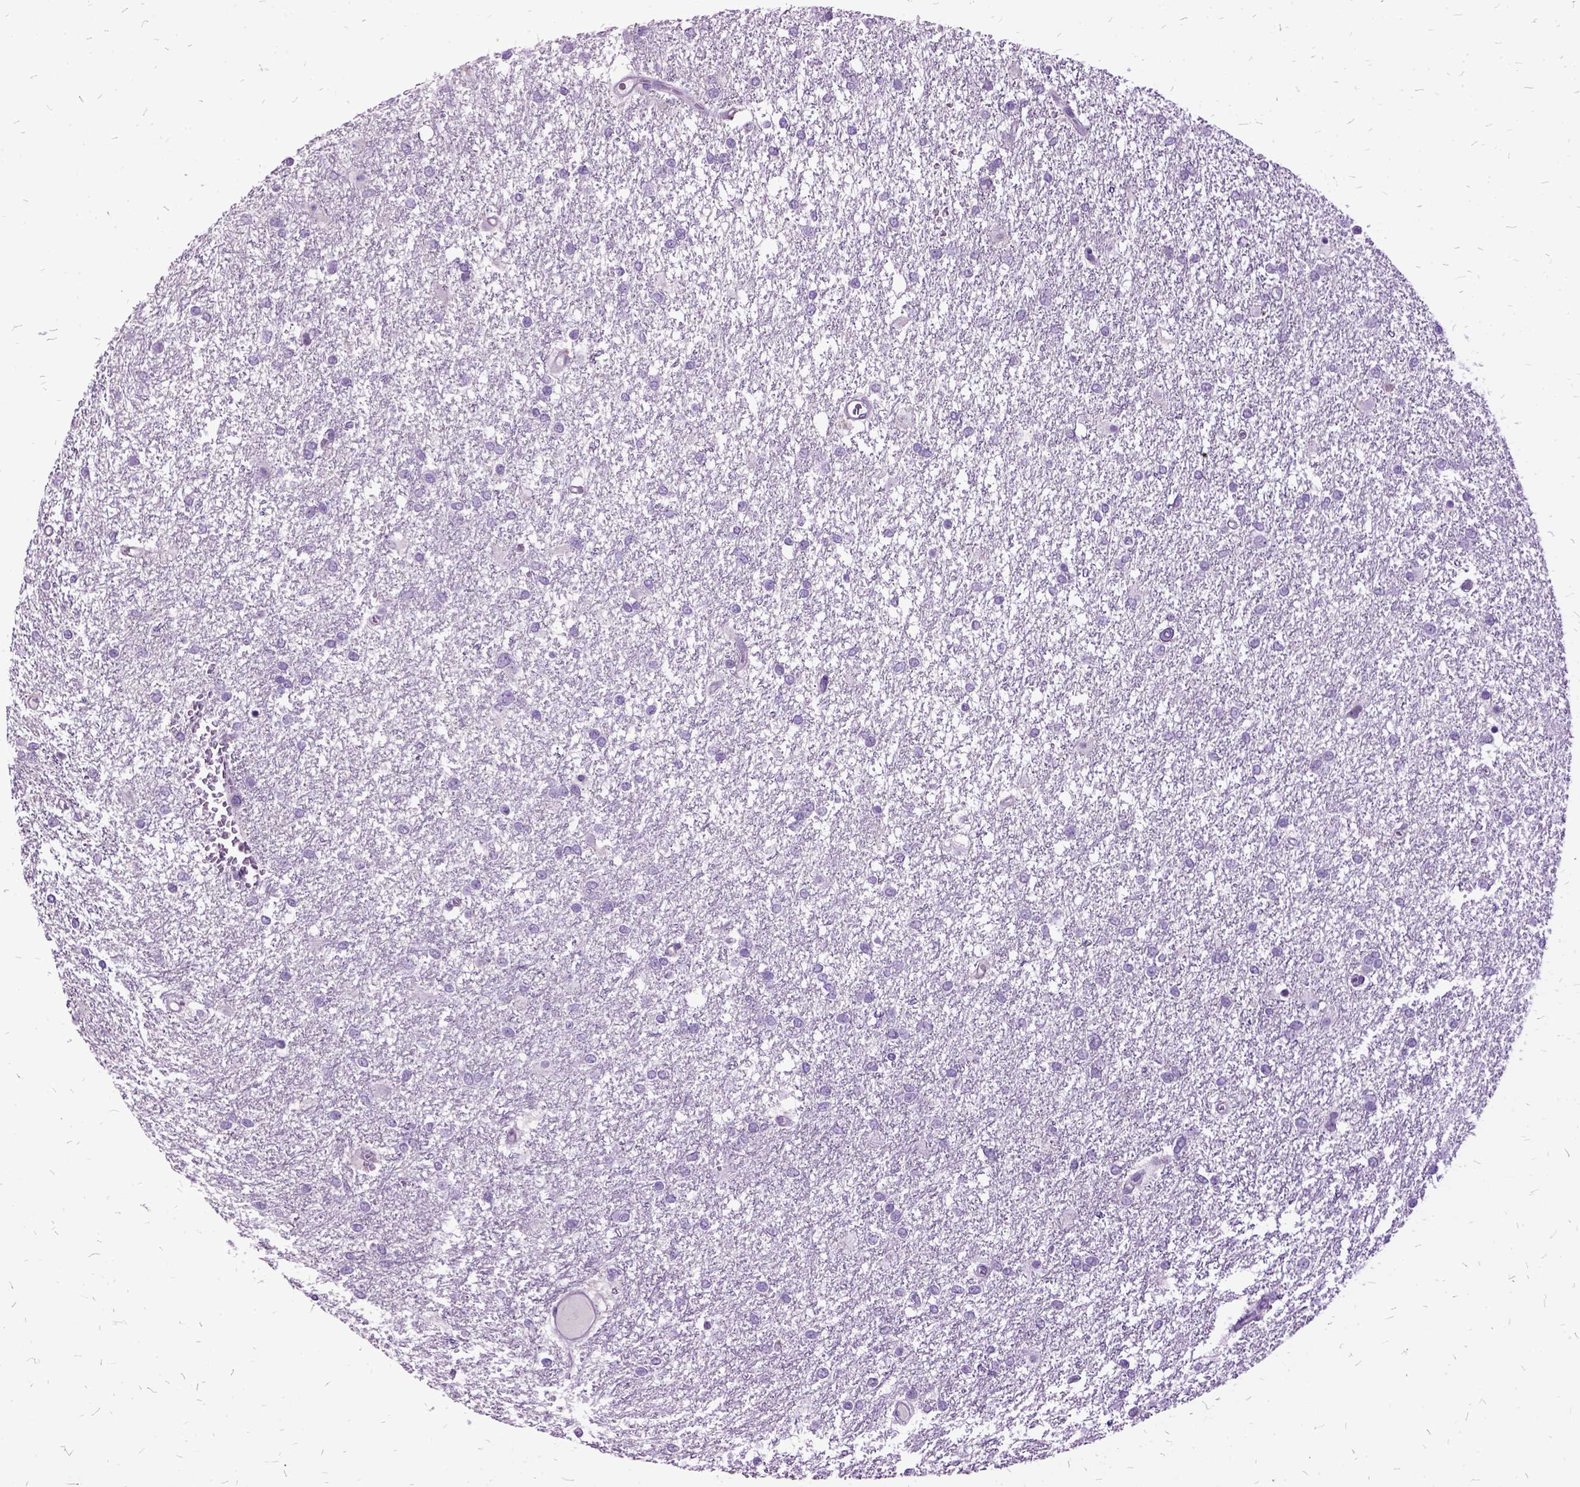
{"staining": {"intensity": "negative", "quantity": "none", "location": "none"}, "tissue": "glioma", "cell_type": "Tumor cells", "image_type": "cancer", "snomed": [{"axis": "morphology", "description": "Glioma, malignant, High grade"}, {"axis": "topography", "description": "Brain"}], "caption": "IHC image of human malignant glioma (high-grade) stained for a protein (brown), which displays no expression in tumor cells.", "gene": "MME", "patient": {"sex": "female", "age": 61}}